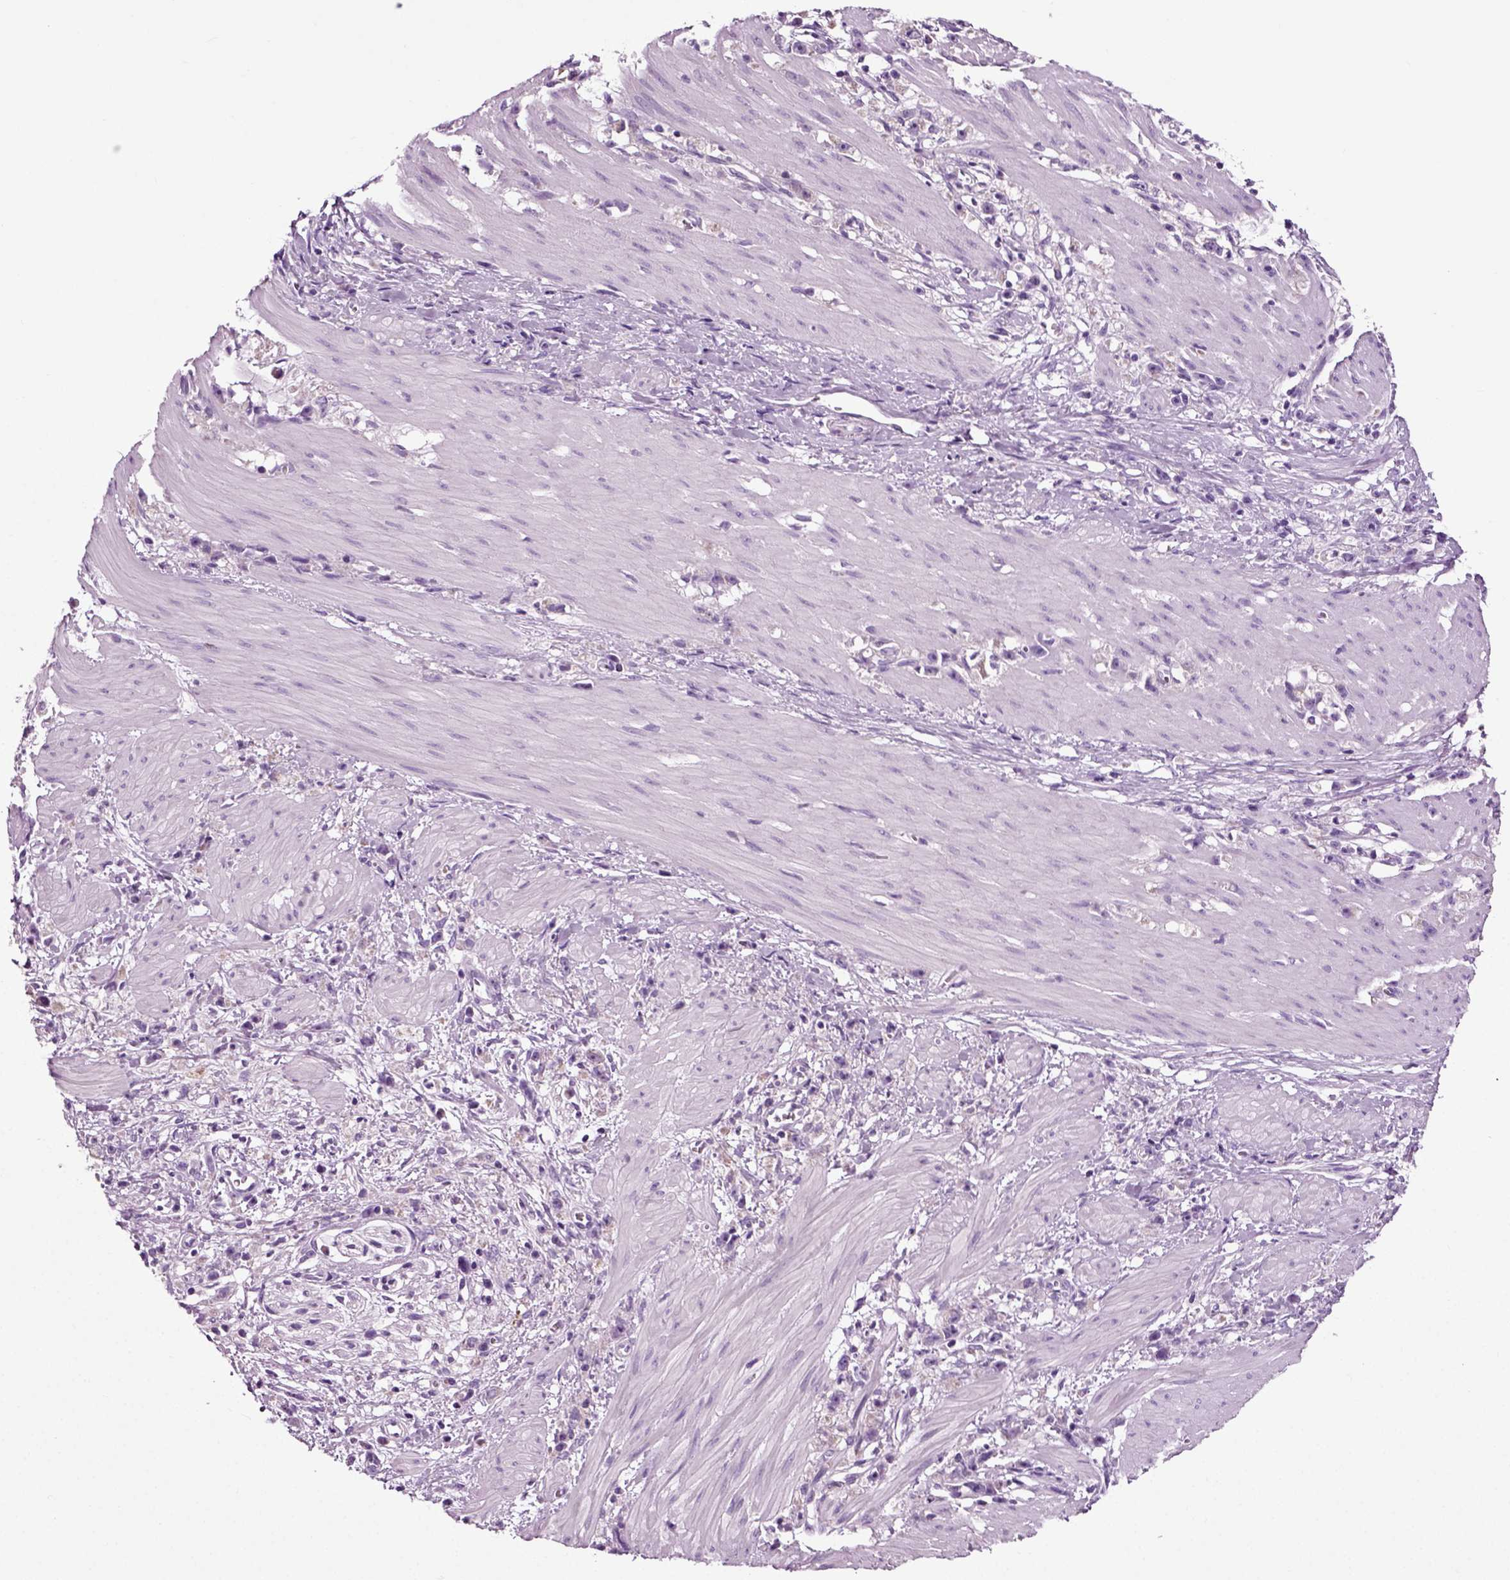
{"staining": {"intensity": "negative", "quantity": "none", "location": "none"}, "tissue": "stomach cancer", "cell_type": "Tumor cells", "image_type": "cancer", "snomed": [{"axis": "morphology", "description": "Adenocarcinoma, NOS"}, {"axis": "topography", "description": "Stomach"}], "caption": "This is a image of immunohistochemistry staining of adenocarcinoma (stomach), which shows no positivity in tumor cells.", "gene": "DNAH10", "patient": {"sex": "female", "age": 59}}